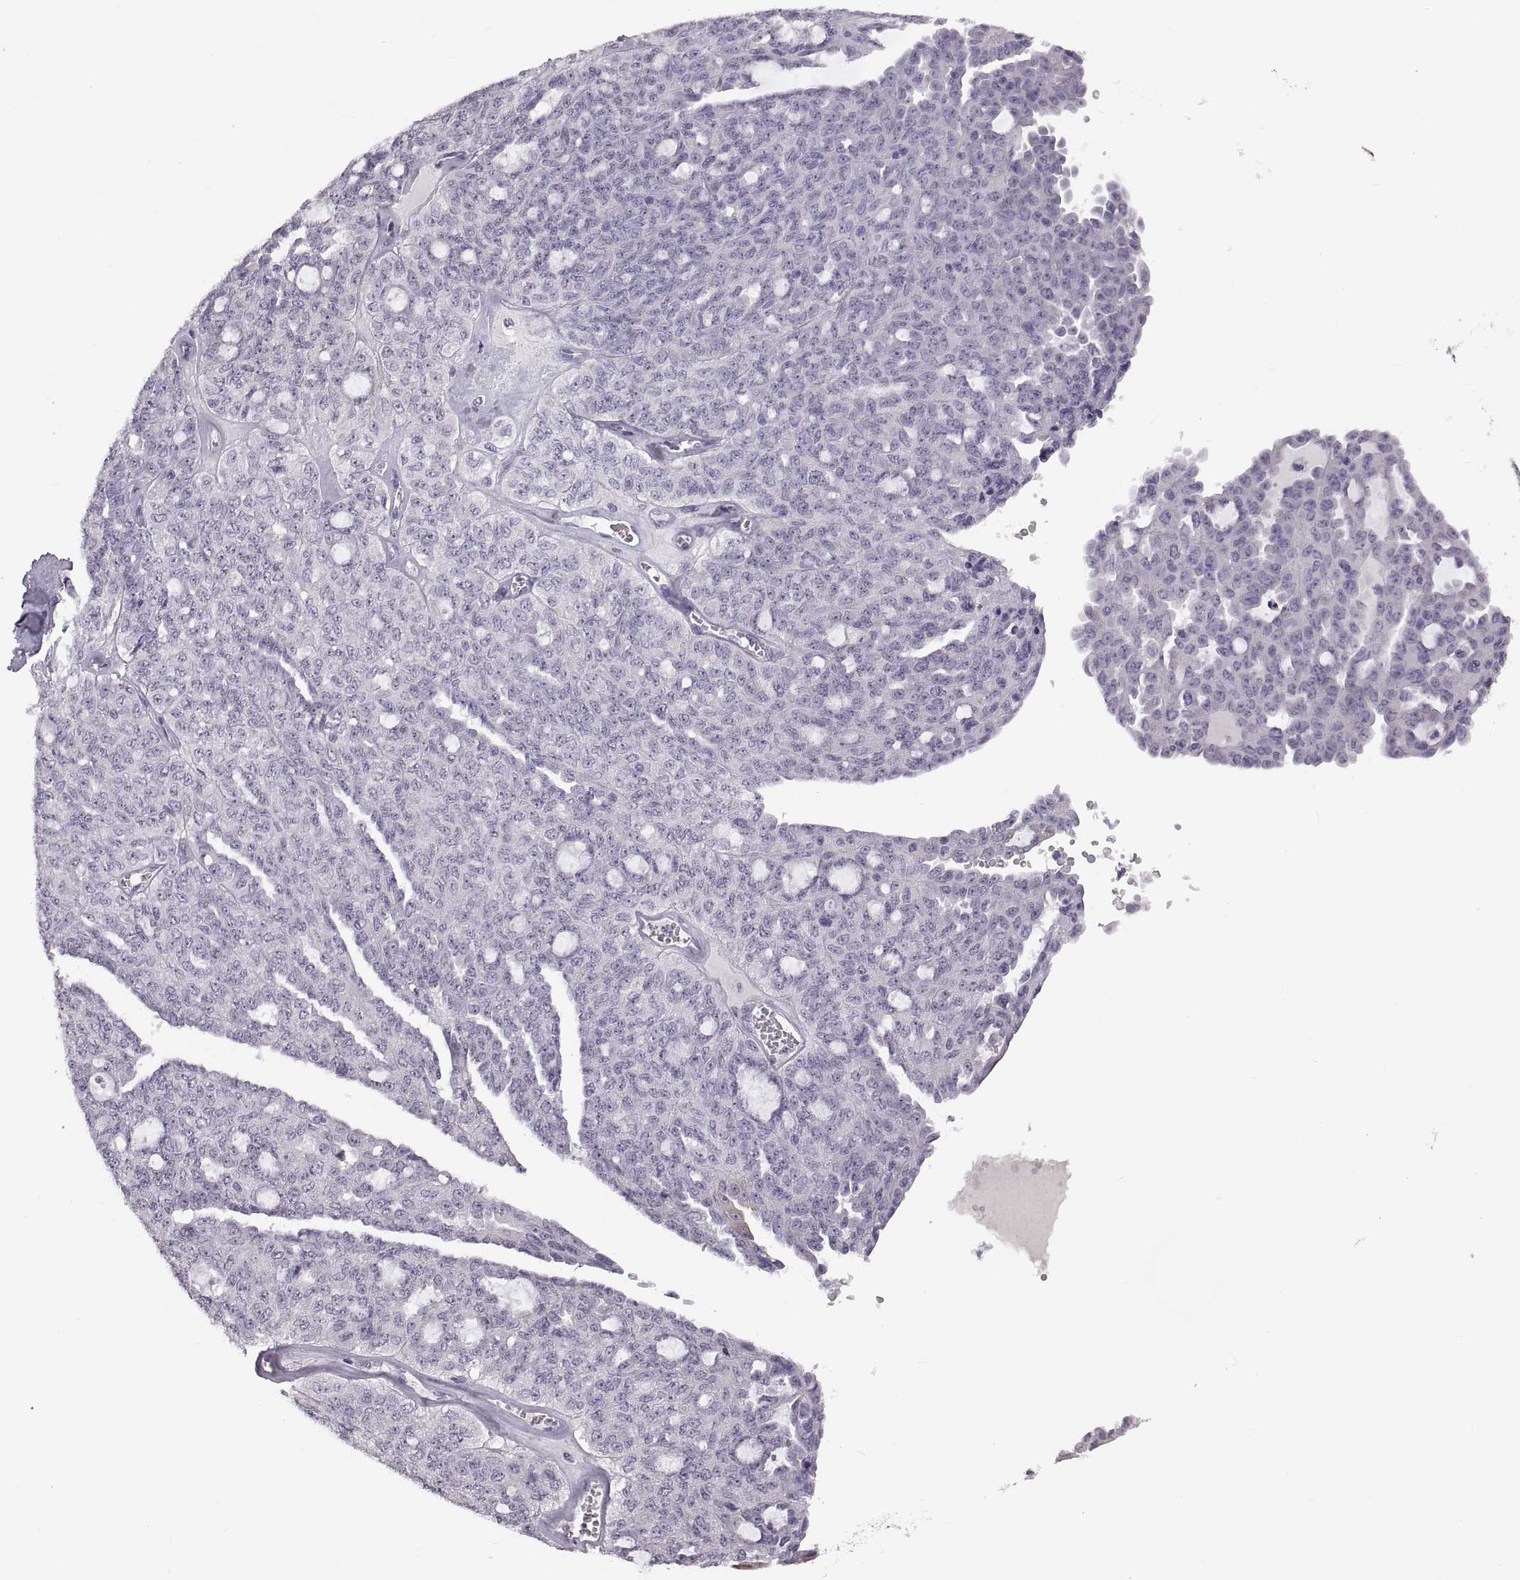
{"staining": {"intensity": "negative", "quantity": "none", "location": "none"}, "tissue": "ovarian cancer", "cell_type": "Tumor cells", "image_type": "cancer", "snomed": [{"axis": "morphology", "description": "Cystadenocarcinoma, serous, NOS"}, {"axis": "topography", "description": "Ovary"}], "caption": "This image is of ovarian serous cystadenocarcinoma stained with immunohistochemistry to label a protein in brown with the nuclei are counter-stained blue. There is no positivity in tumor cells.", "gene": "RDM1", "patient": {"sex": "female", "age": 71}}